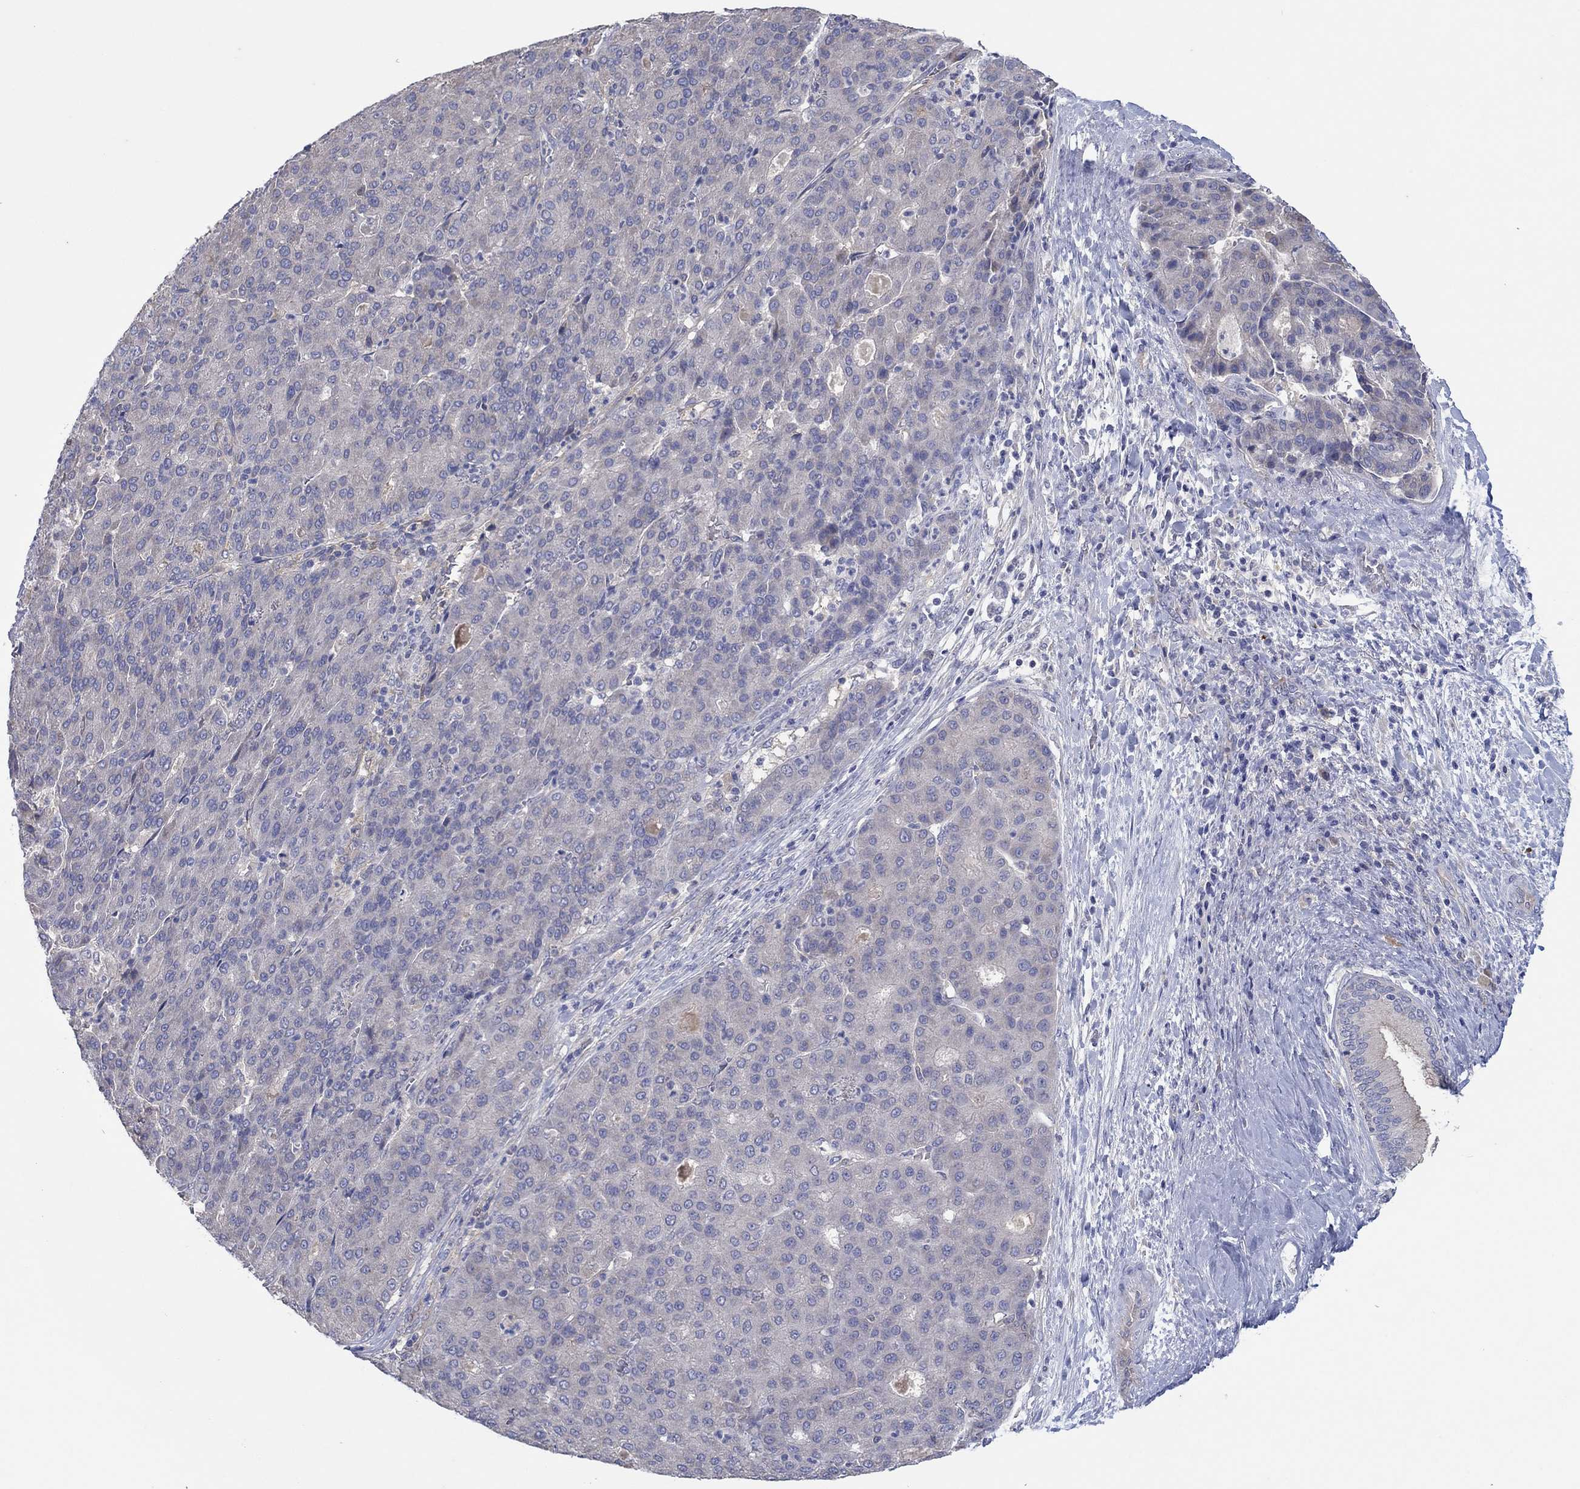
{"staining": {"intensity": "negative", "quantity": "none", "location": "none"}, "tissue": "liver cancer", "cell_type": "Tumor cells", "image_type": "cancer", "snomed": [{"axis": "morphology", "description": "Carcinoma, Hepatocellular, NOS"}, {"axis": "topography", "description": "Liver"}], "caption": "Protein analysis of liver hepatocellular carcinoma exhibits no significant staining in tumor cells.", "gene": "PLCL2", "patient": {"sex": "male", "age": 65}}